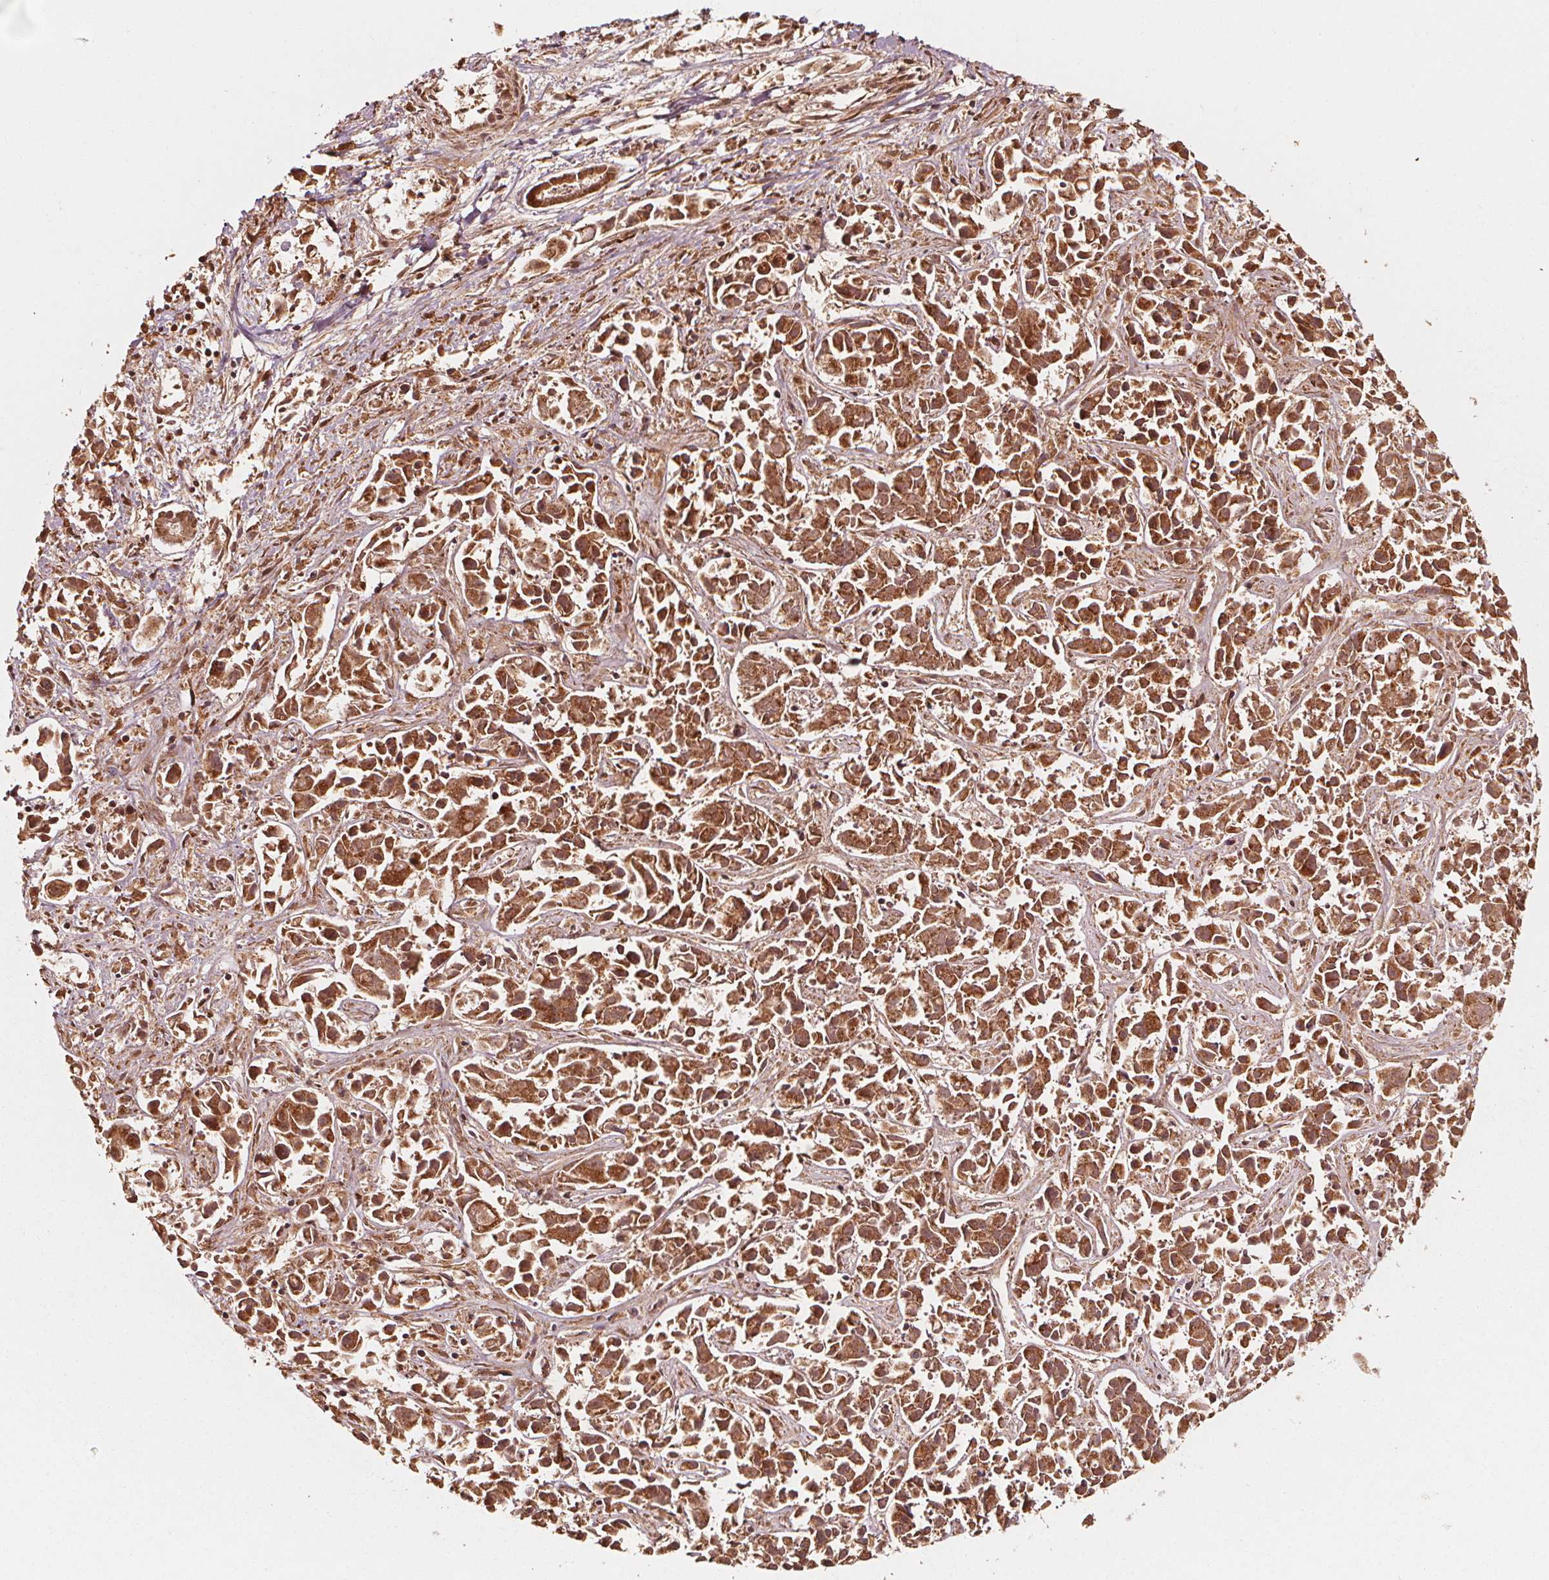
{"staining": {"intensity": "moderate", "quantity": ">75%", "location": "cytoplasmic/membranous,nuclear"}, "tissue": "liver cancer", "cell_type": "Tumor cells", "image_type": "cancer", "snomed": [{"axis": "morphology", "description": "Cholangiocarcinoma"}, {"axis": "topography", "description": "Liver"}], "caption": "Protein expression analysis of liver cholangiocarcinoma shows moderate cytoplasmic/membranous and nuclear expression in about >75% of tumor cells.", "gene": "NPC1", "patient": {"sex": "female", "age": 81}}